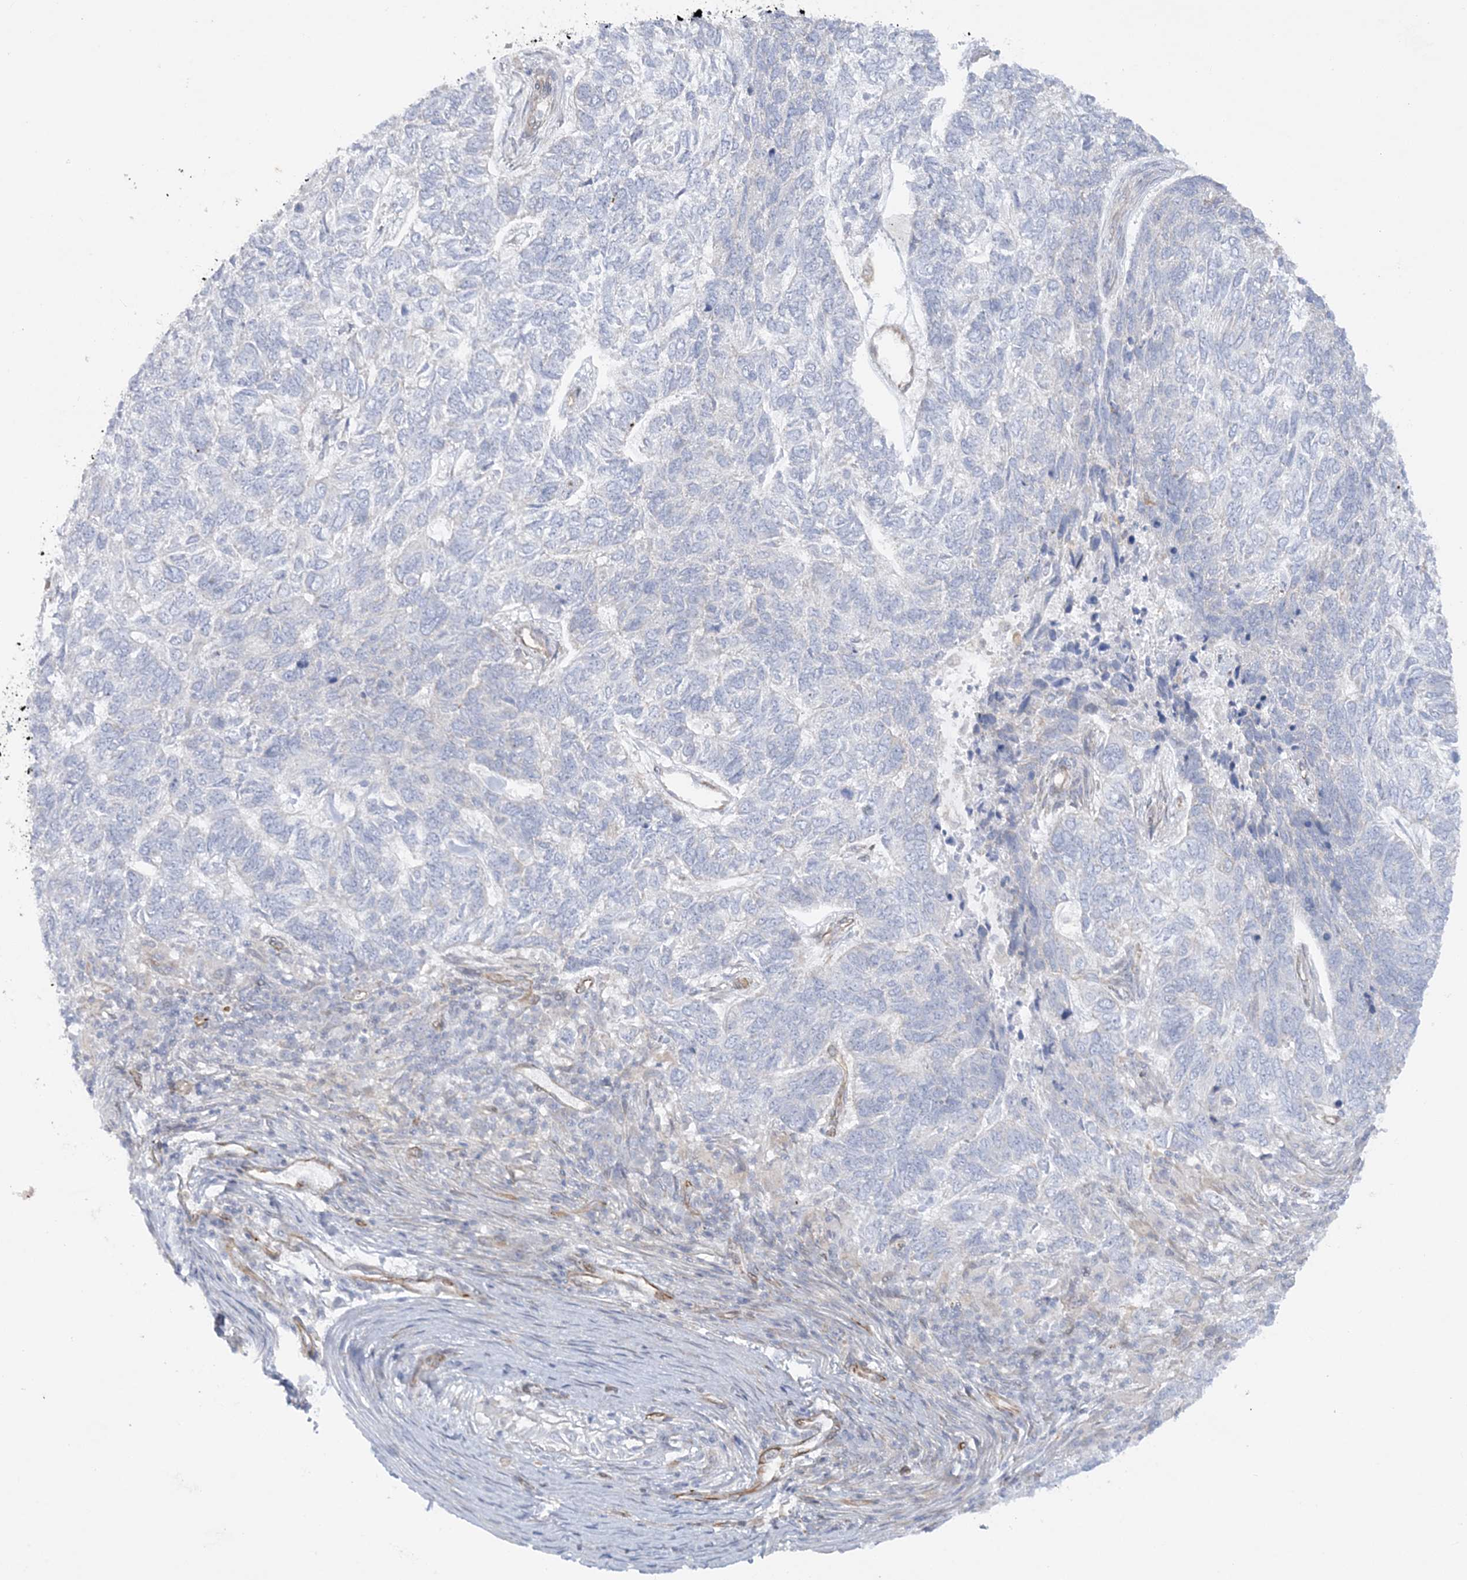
{"staining": {"intensity": "negative", "quantity": "none", "location": "none"}, "tissue": "skin cancer", "cell_type": "Tumor cells", "image_type": "cancer", "snomed": [{"axis": "morphology", "description": "Basal cell carcinoma"}, {"axis": "topography", "description": "Skin"}], "caption": "Micrograph shows no protein expression in tumor cells of skin cancer tissue.", "gene": "SCLT1", "patient": {"sex": "female", "age": 65}}